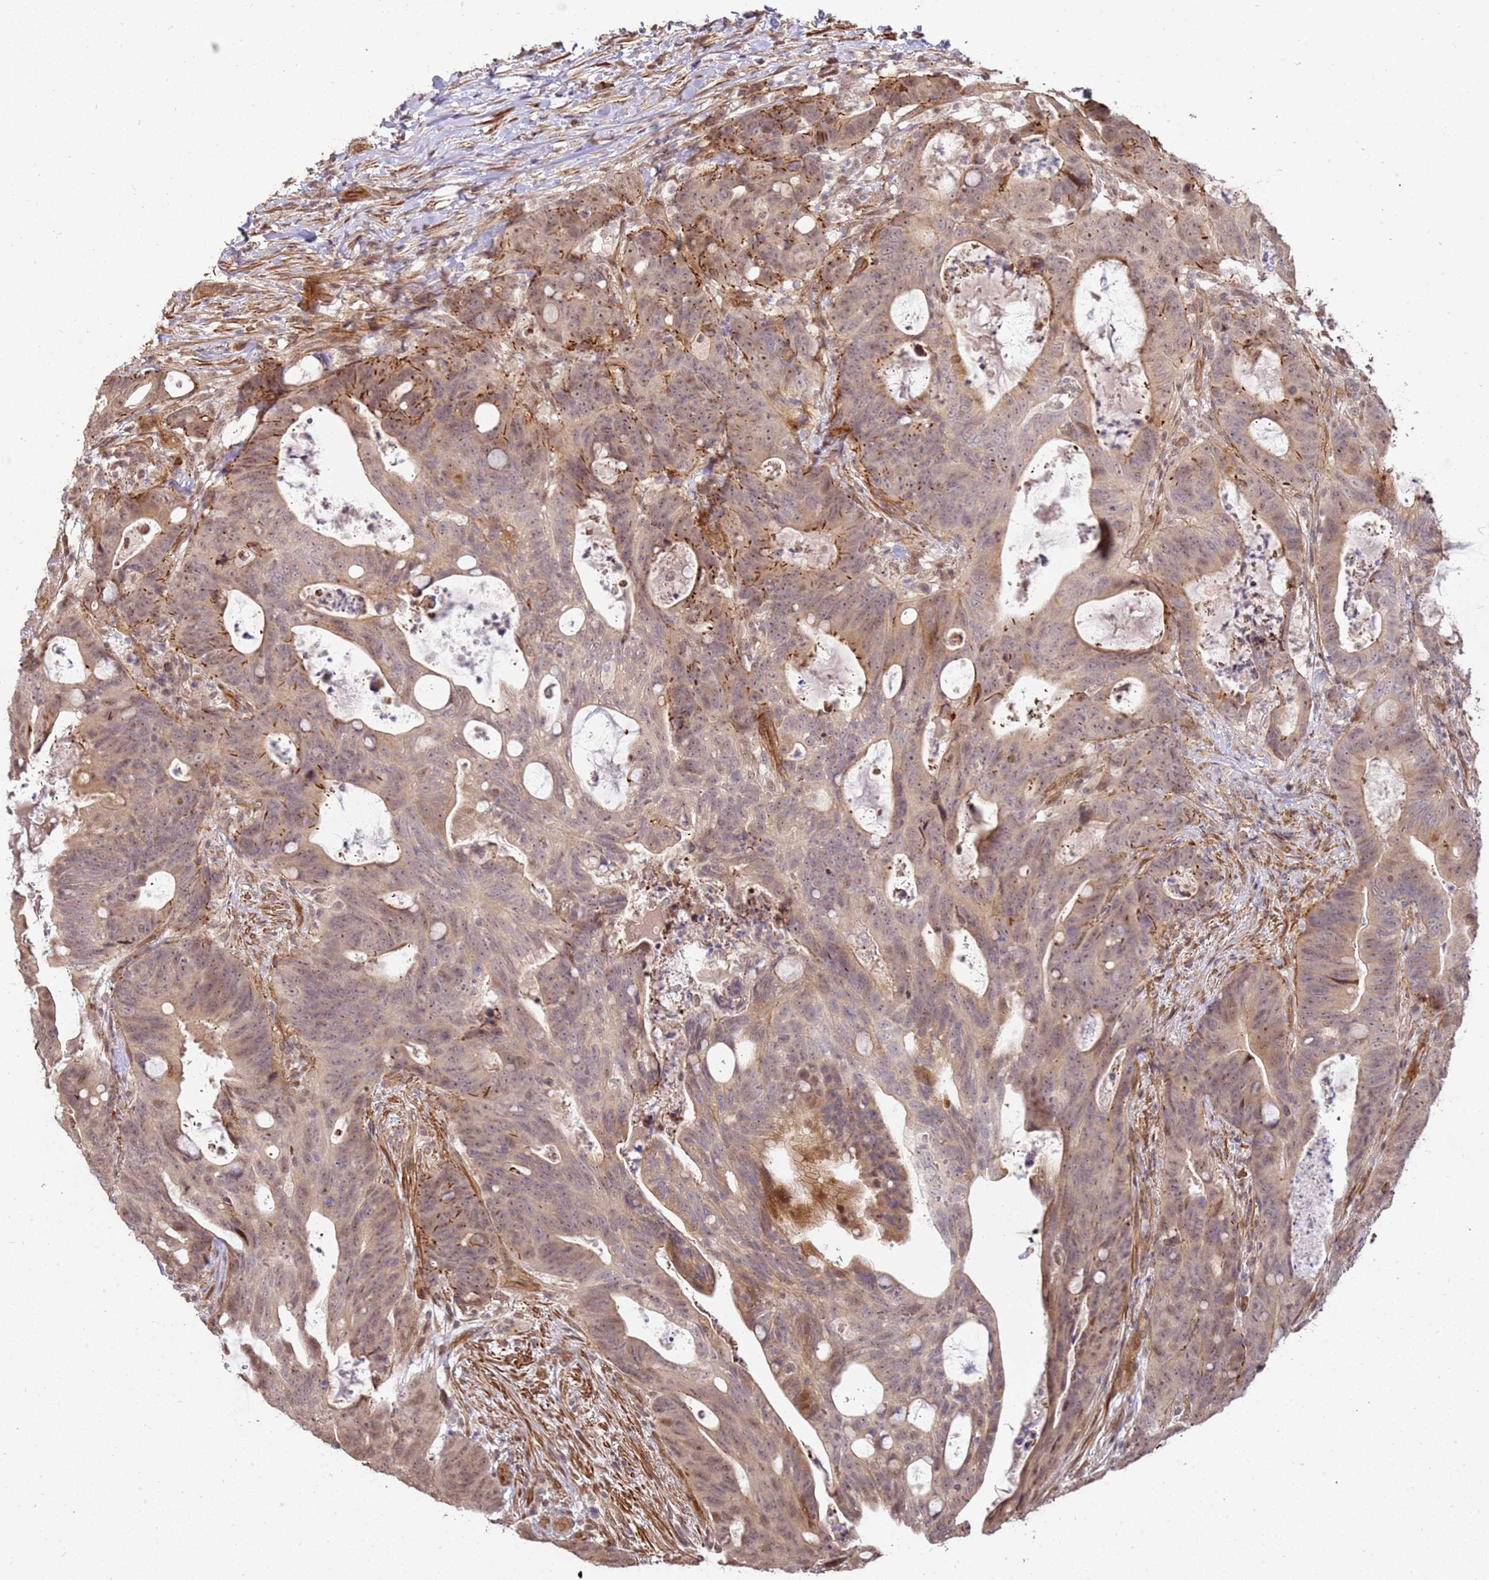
{"staining": {"intensity": "weak", "quantity": ">75%", "location": "cytoplasmic/membranous,nuclear"}, "tissue": "colorectal cancer", "cell_type": "Tumor cells", "image_type": "cancer", "snomed": [{"axis": "morphology", "description": "Adenocarcinoma, NOS"}, {"axis": "topography", "description": "Colon"}], "caption": "This histopathology image shows immunohistochemistry (IHC) staining of human colorectal cancer, with low weak cytoplasmic/membranous and nuclear expression in about >75% of tumor cells.", "gene": "ST18", "patient": {"sex": "female", "age": 82}}